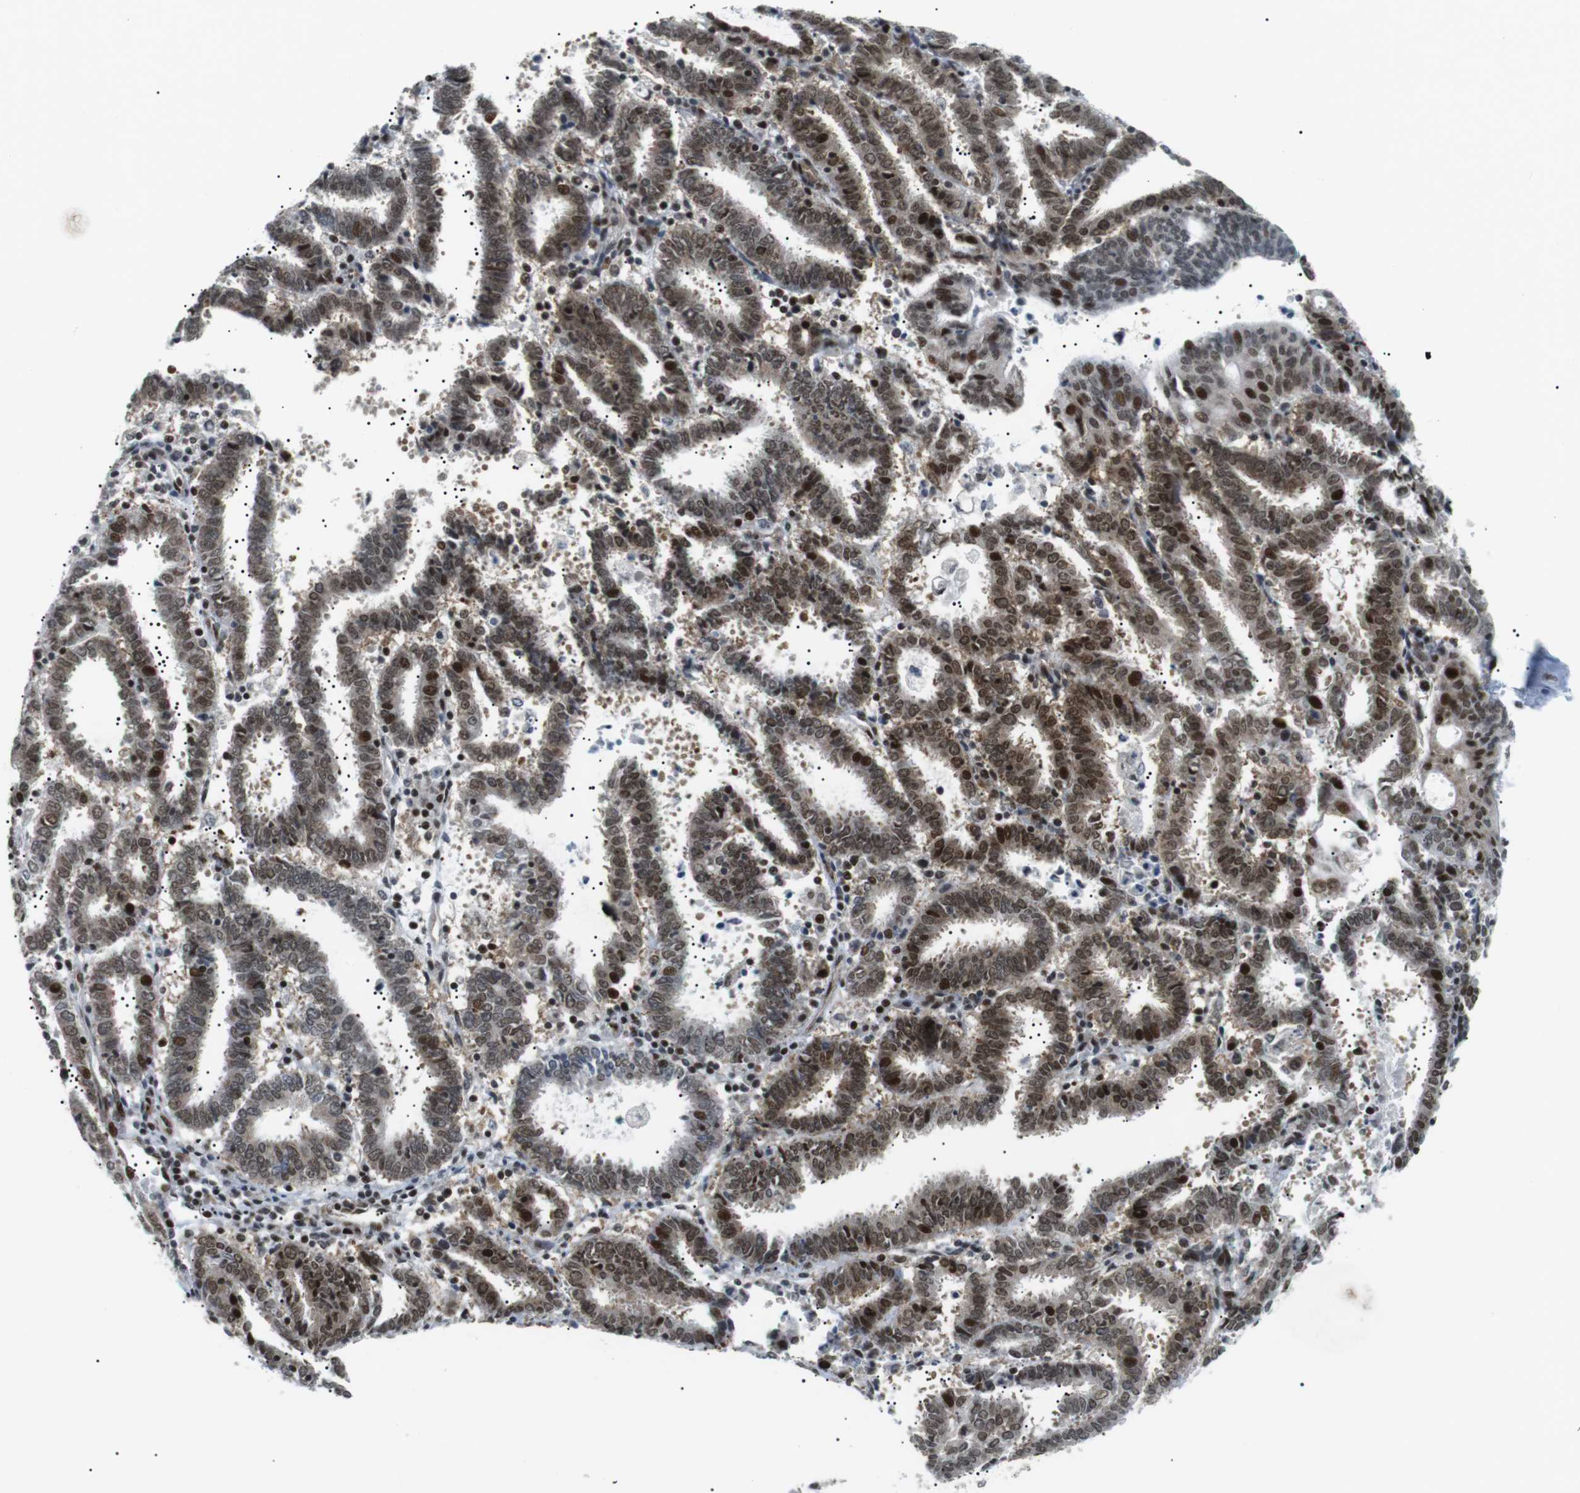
{"staining": {"intensity": "strong", "quantity": "25%-75%", "location": "nuclear"}, "tissue": "endometrial cancer", "cell_type": "Tumor cells", "image_type": "cancer", "snomed": [{"axis": "morphology", "description": "Adenocarcinoma, NOS"}, {"axis": "topography", "description": "Uterus"}], "caption": "Protein staining reveals strong nuclear positivity in about 25%-75% of tumor cells in endometrial cancer.", "gene": "CDC27", "patient": {"sex": "female", "age": 83}}